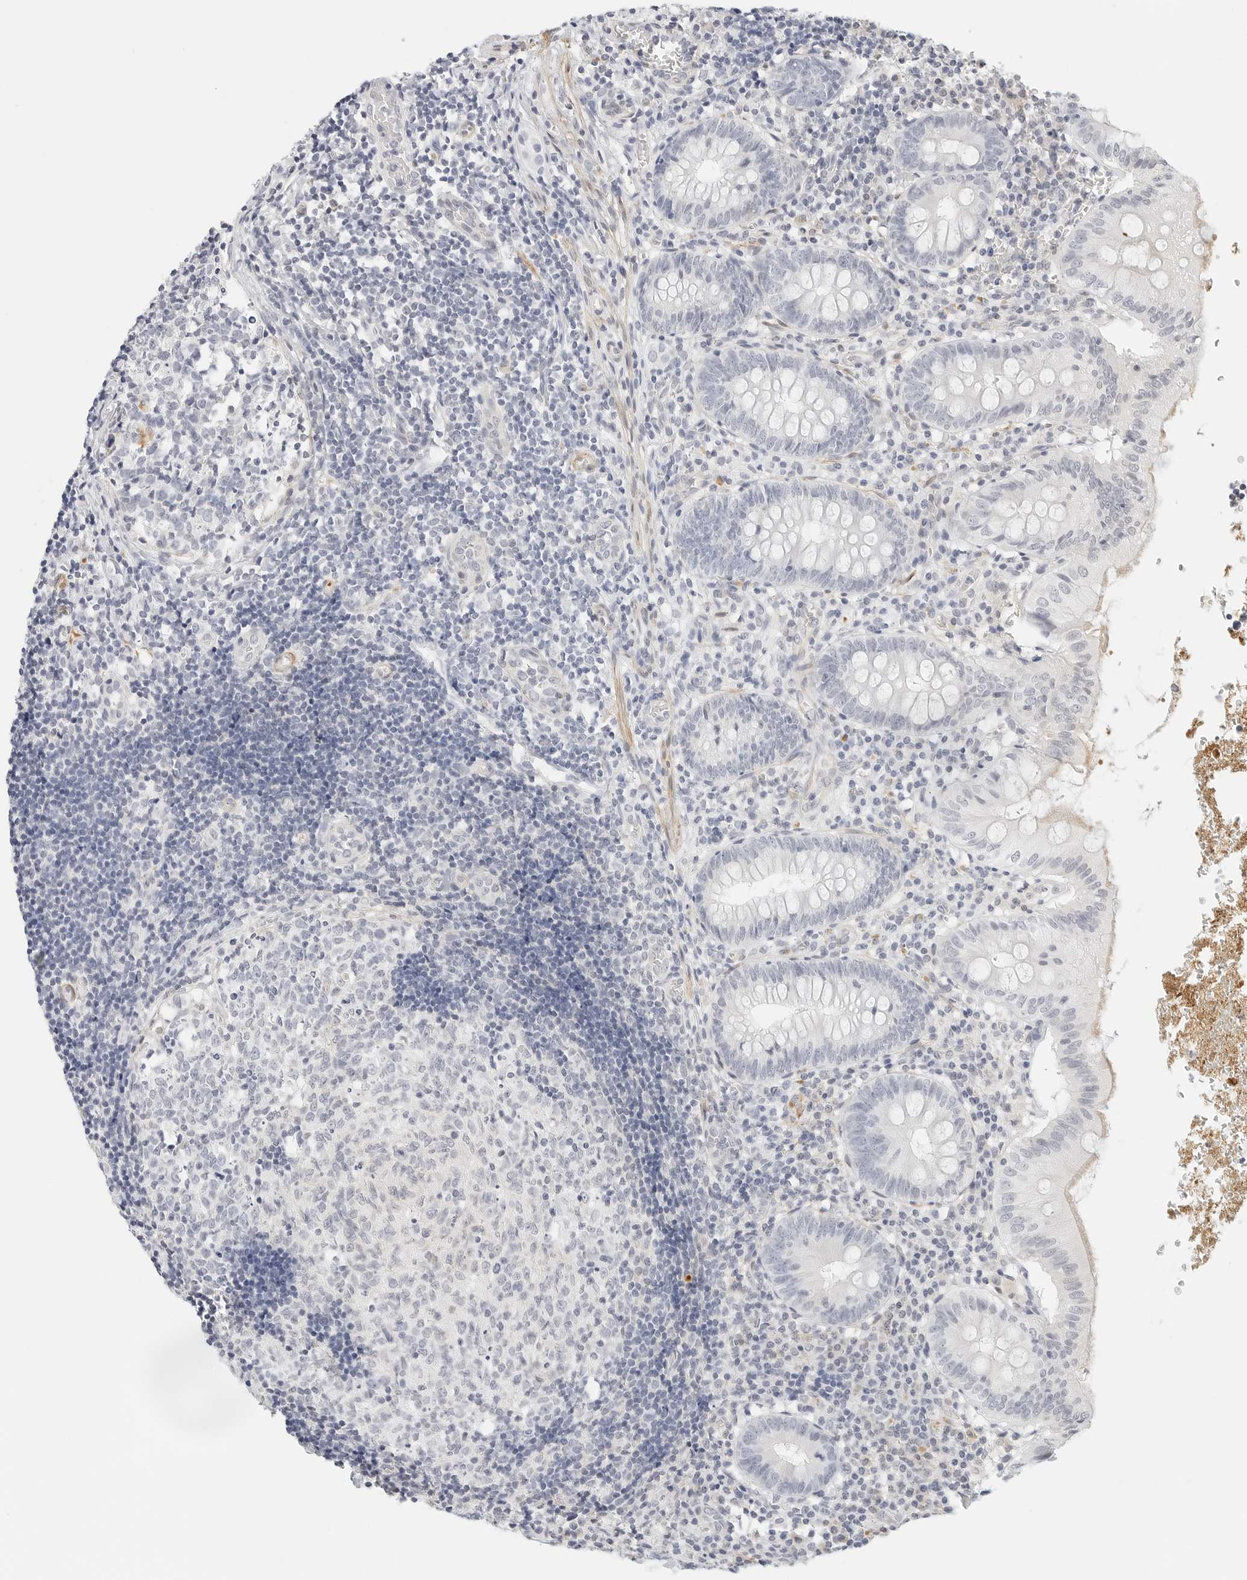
{"staining": {"intensity": "negative", "quantity": "none", "location": "none"}, "tissue": "appendix", "cell_type": "Glandular cells", "image_type": "normal", "snomed": [{"axis": "morphology", "description": "Normal tissue, NOS"}, {"axis": "topography", "description": "Appendix"}], "caption": "The image exhibits no staining of glandular cells in normal appendix.", "gene": "PKDCC", "patient": {"sex": "male", "age": 8}}